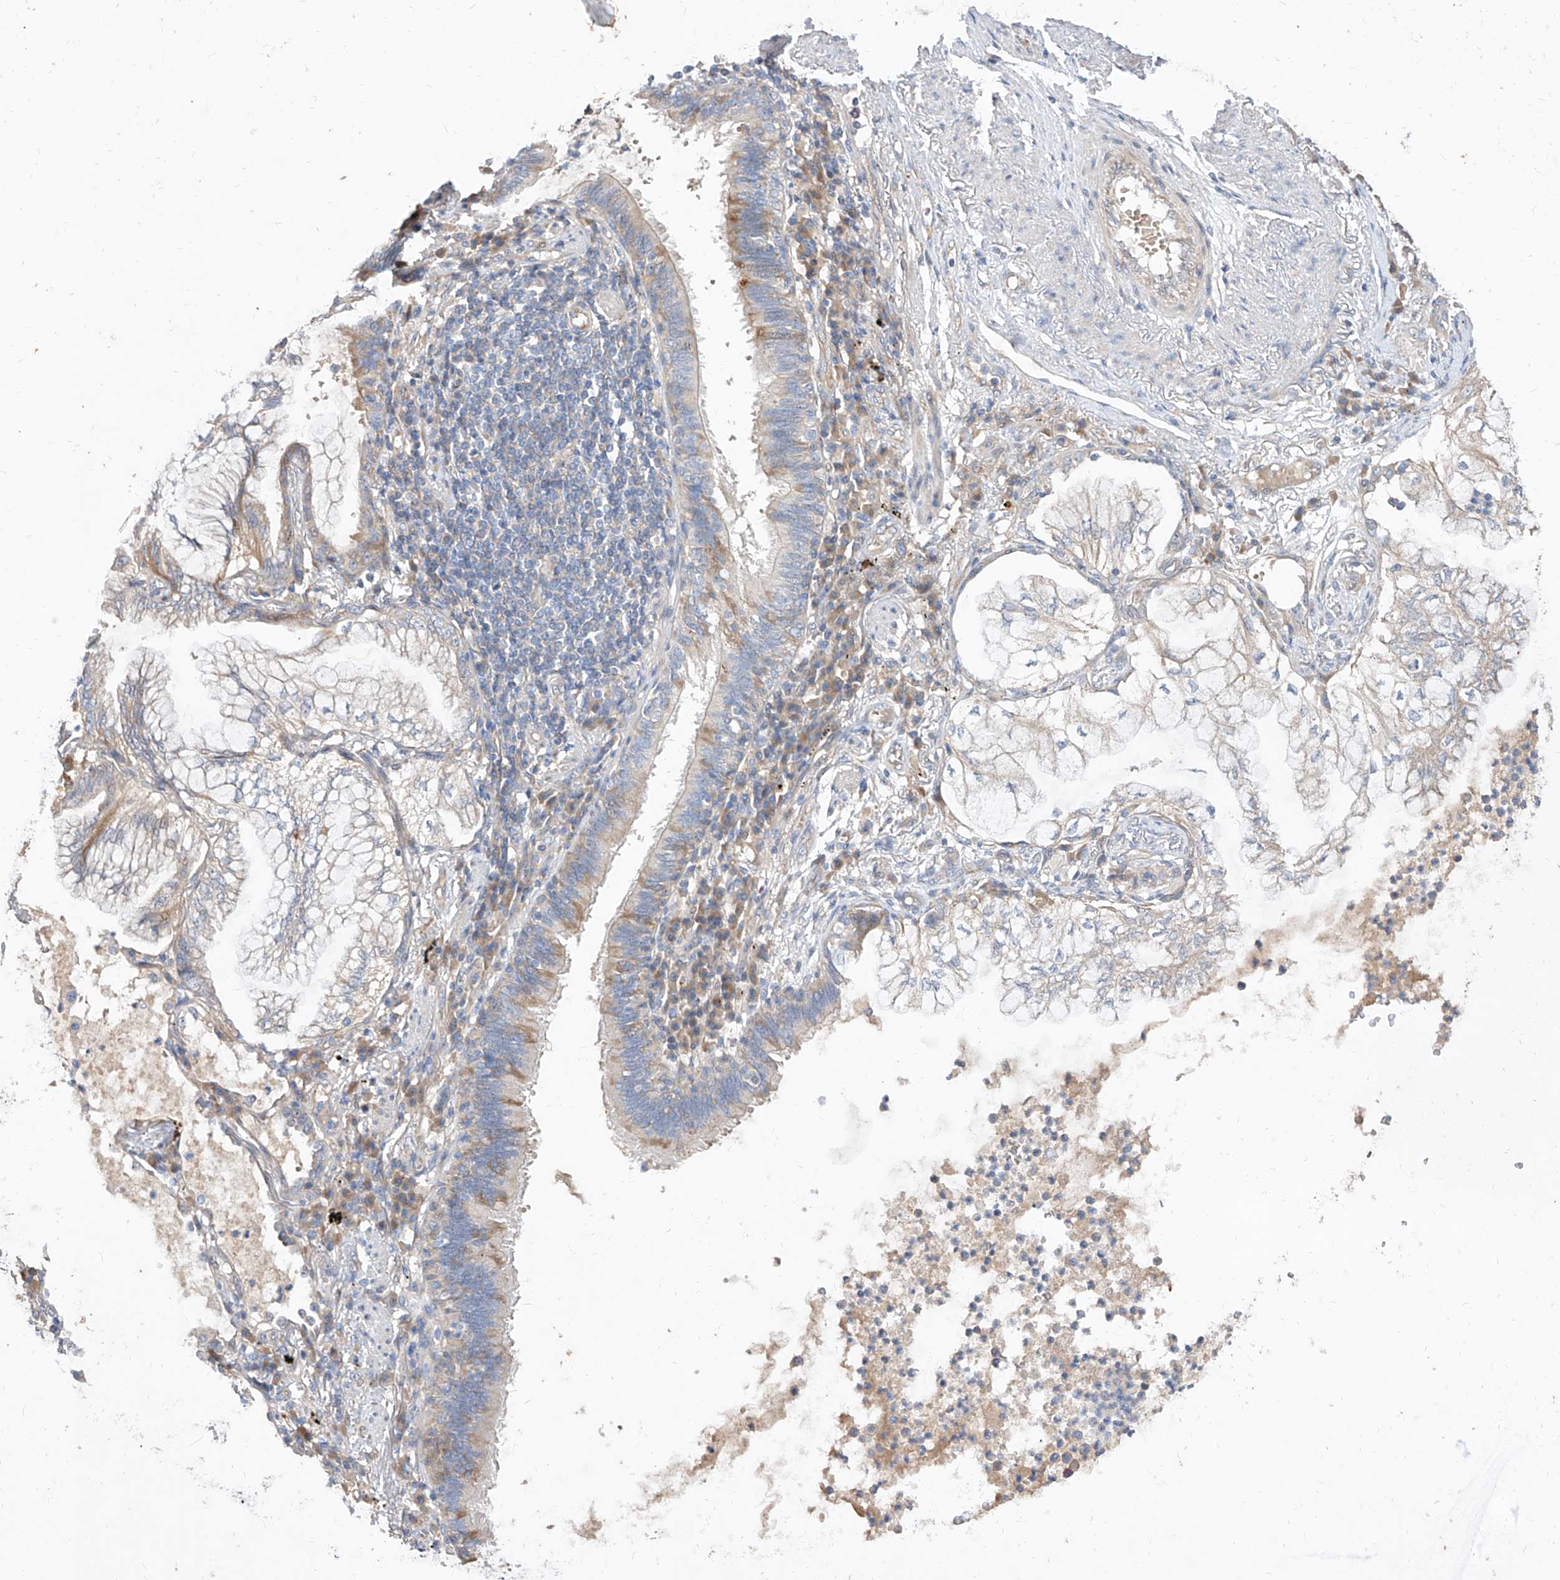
{"staining": {"intensity": "weak", "quantity": "<25%", "location": "cytoplasmic/membranous"}, "tissue": "lung cancer", "cell_type": "Tumor cells", "image_type": "cancer", "snomed": [{"axis": "morphology", "description": "Adenocarcinoma, NOS"}, {"axis": "topography", "description": "Lung"}], "caption": "Protein analysis of adenocarcinoma (lung) shows no significant positivity in tumor cells.", "gene": "DIRAS3", "patient": {"sex": "female", "age": 70}}